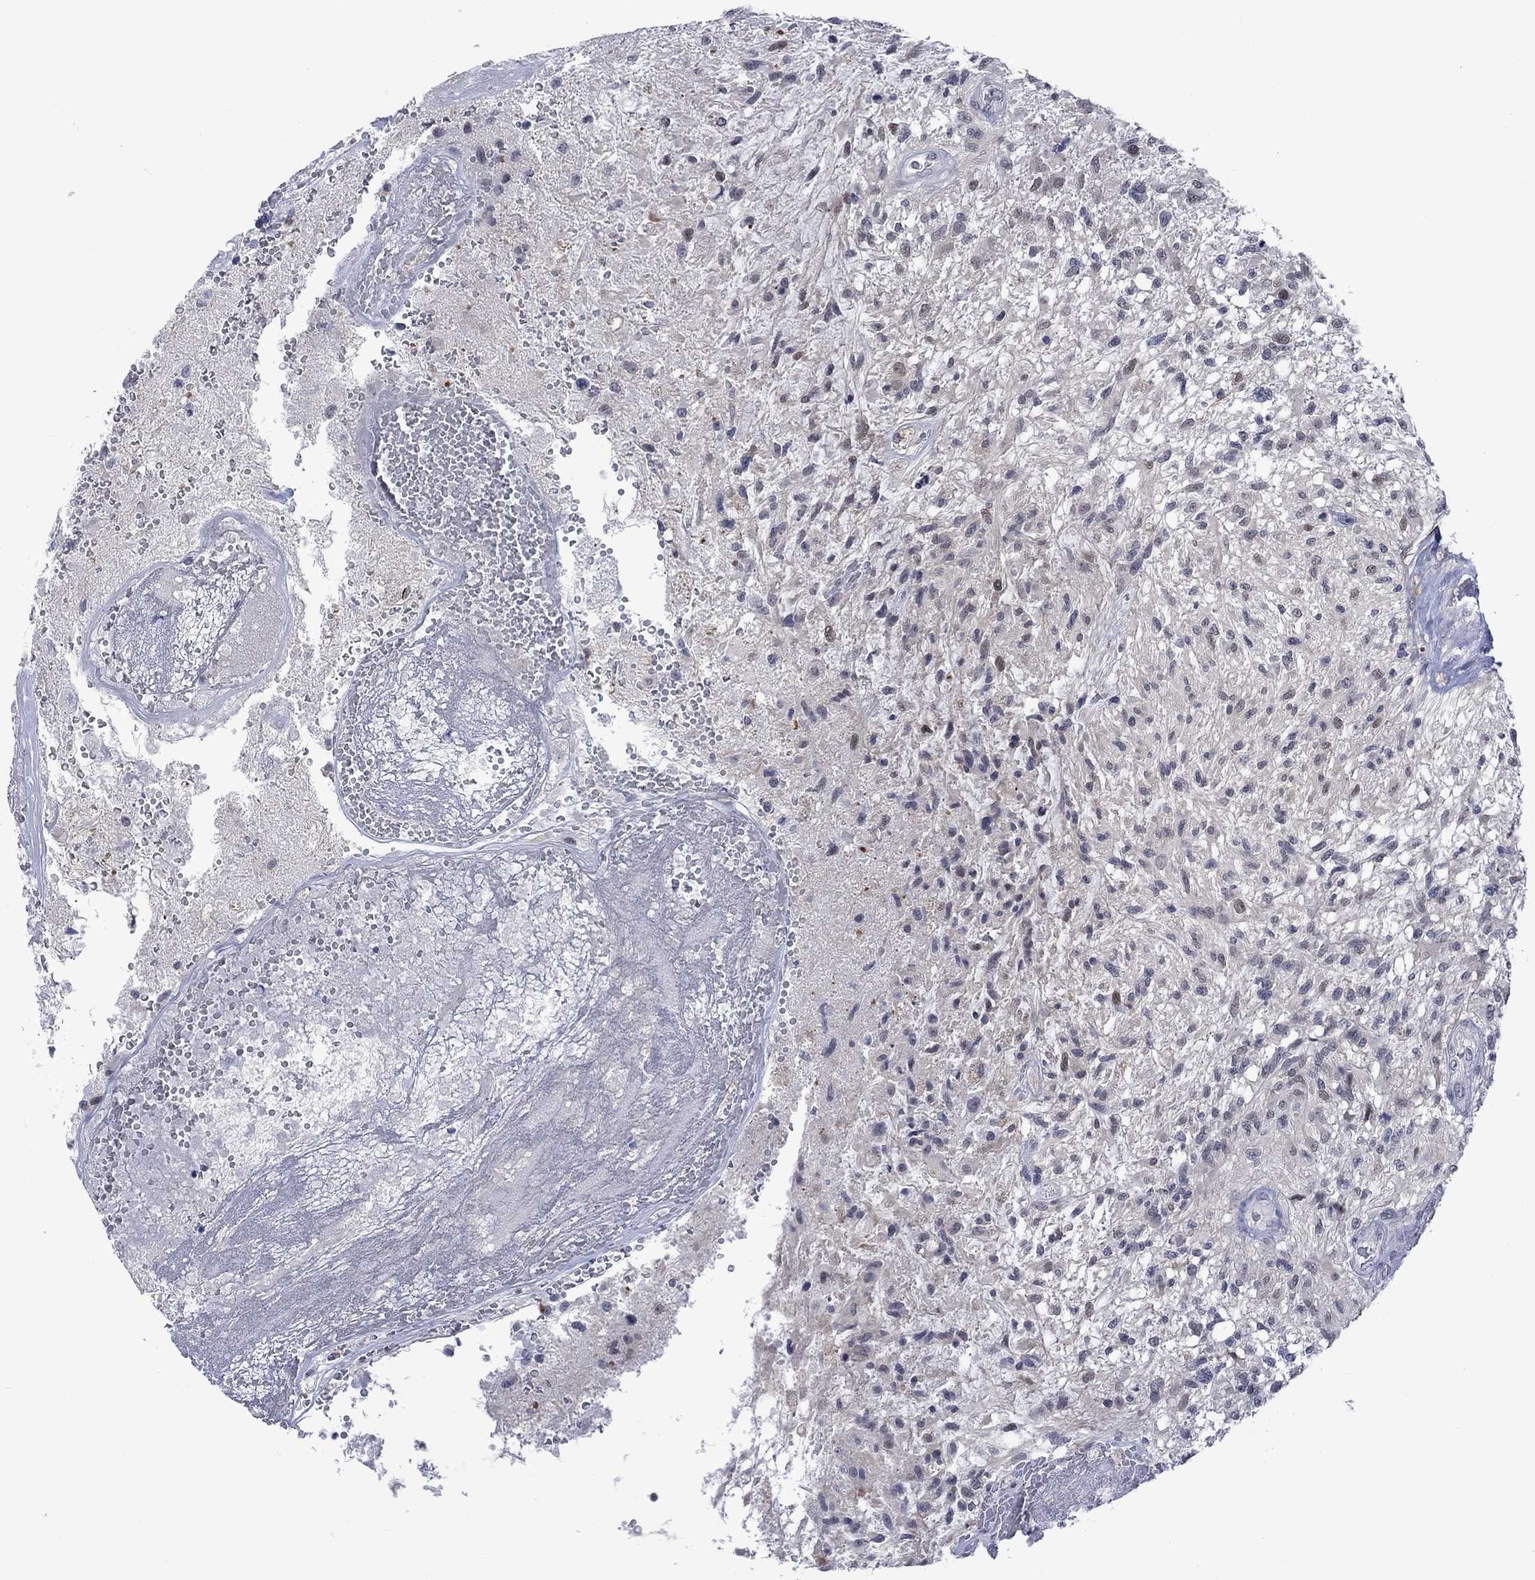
{"staining": {"intensity": "negative", "quantity": "none", "location": "none"}, "tissue": "glioma", "cell_type": "Tumor cells", "image_type": "cancer", "snomed": [{"axis": "morphology", "description": "Glioma, malignant, High grade"}, {"axis": "topography", "description": "Brain"}], "caption": "Tumor cells are negative for brown protein staining in glioma.", "gene": "AGL", "patient": {"sex": "male", "age": 56}}